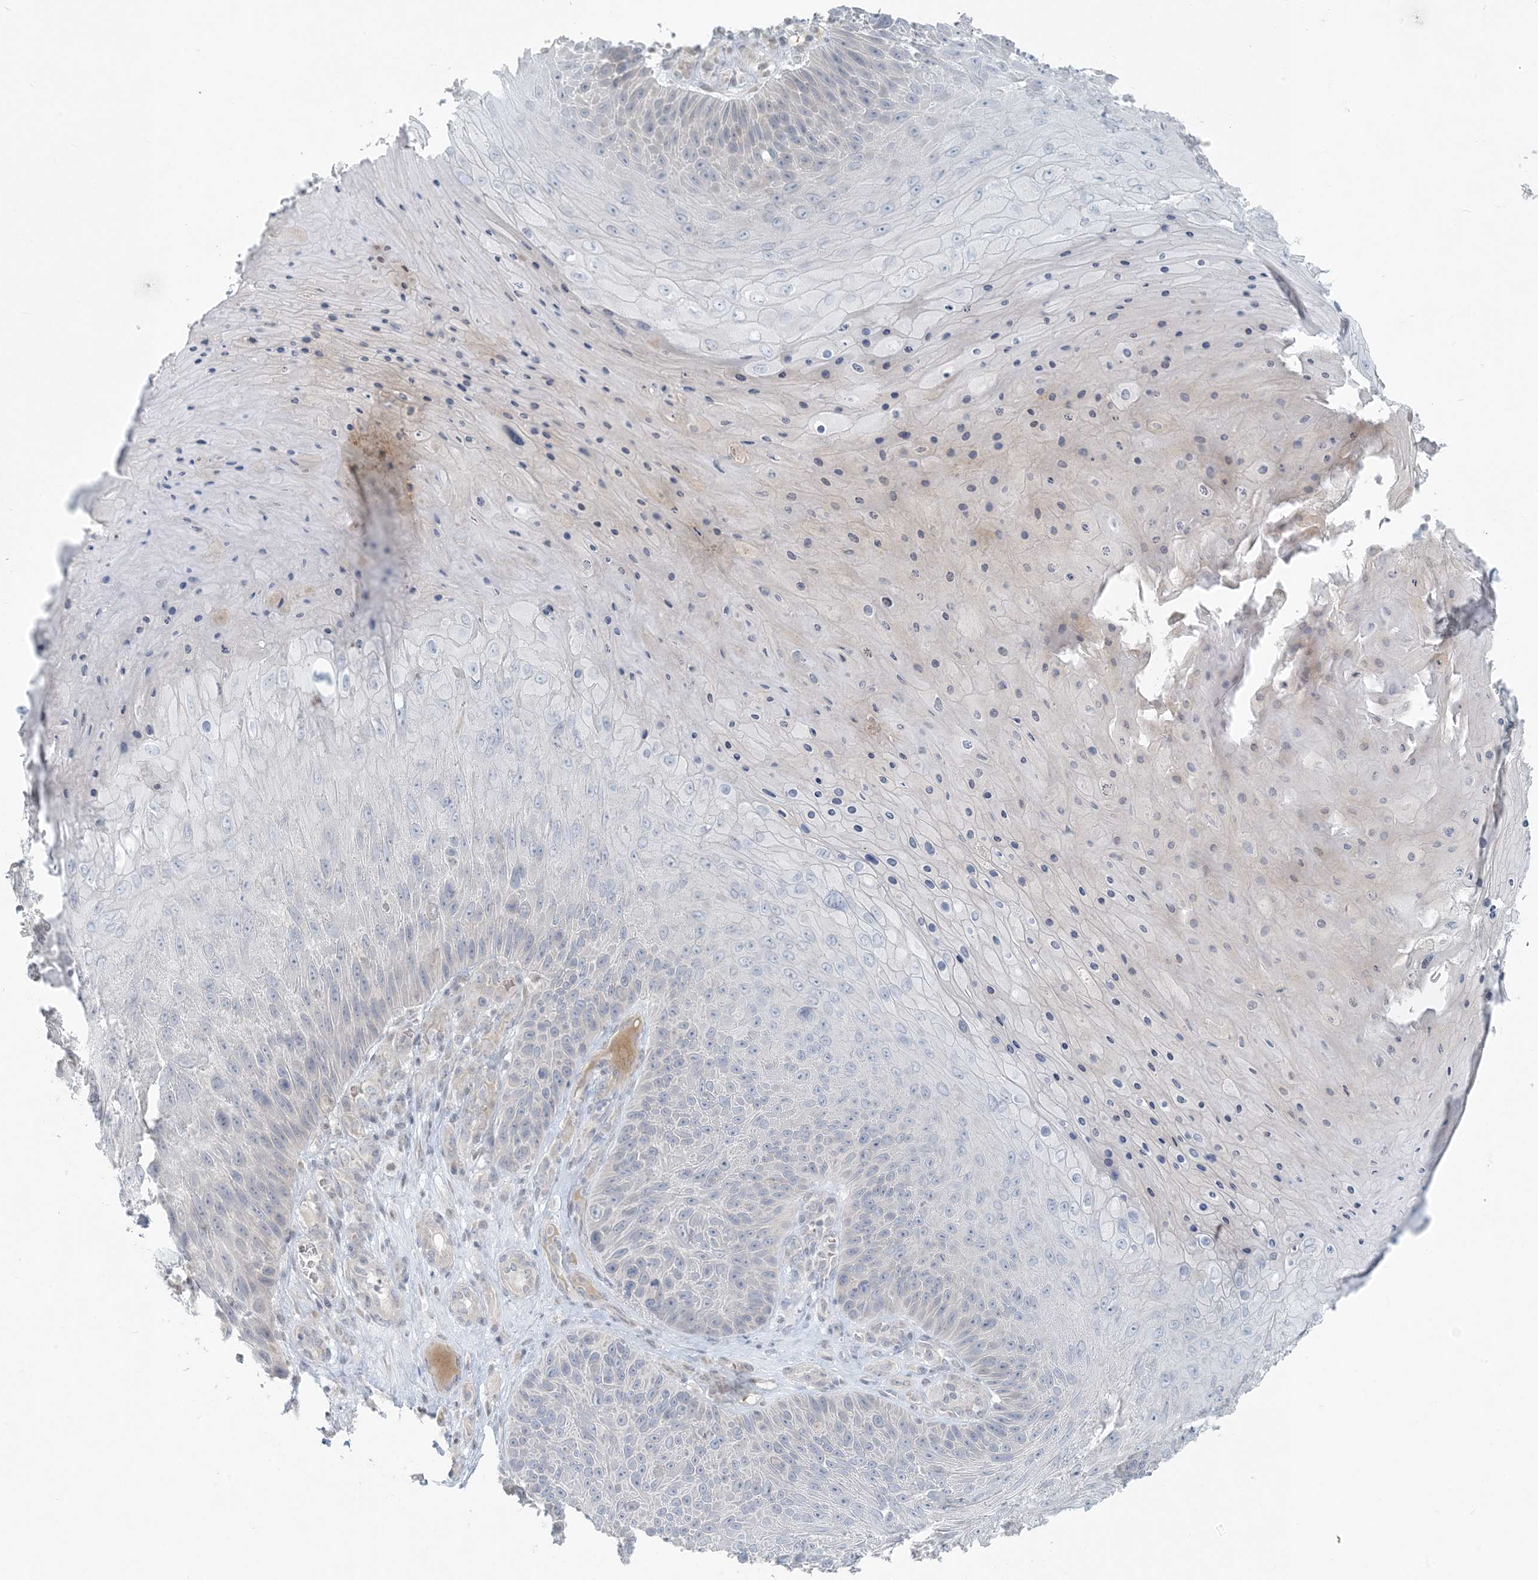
{"staining": {"intensity": "negative", "quantity": "none", "location": "none"}, "tissue": "skin cancer", "cell_type": "Tumor cells", "image_type": "cancer", "snomed": [{"axis": "morphology", "description": "Squamous cell carcinoma, NOS"}, {"axis": "topography", "description": "Skin"}], "caption": "Immunohistochemistry (IHC) image of neoplastic tissue: skin cancer (squamous cell carcinoma) stained with DAB (3,3'-diaminobenzidine) shows no significant protein staining in tumor cells.", "gene": "CTDNEP1", "patient": {"sex": "female", "age": 88}}